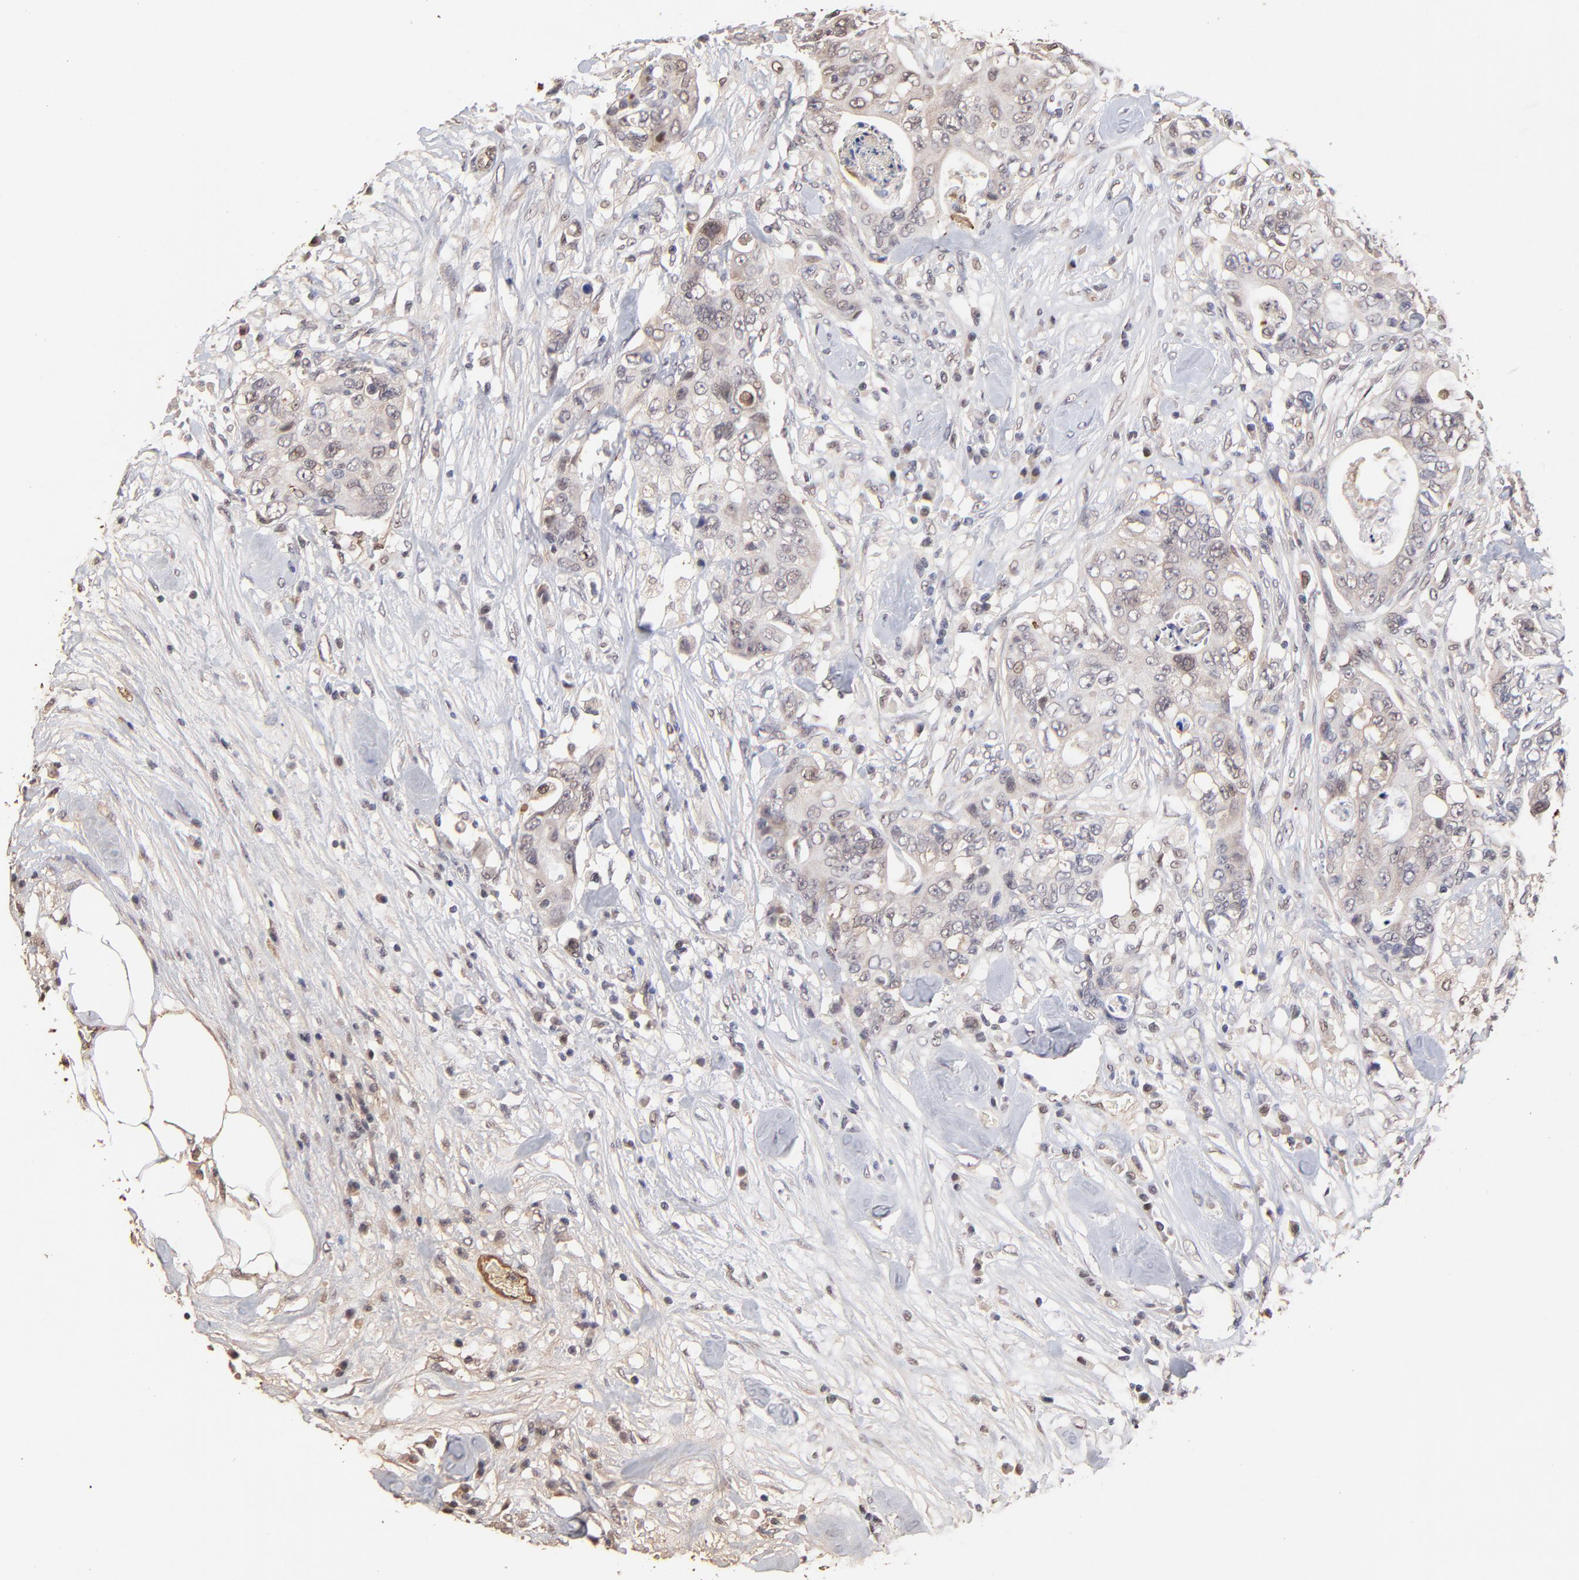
{"staining": {"intensity": "weak", "quantity": "<25%", "location": "cytoplasmic/membranous,nuclear"}, "tissue": "colorectal cancer", "cell_type": "Tumor cells", "image_type": "cancer", "snomed": [{"axis": "morphology", "description": "Adenocarcinoma, NOS"}, {"axis": "topography", "description": "Rectum"}], "caption": "A micrograph of colorectal cancer stained for a protein exhibits no brown staining in tumor cells.", "gene": "PSMD14", "patient": {"sex": "female", "age": 57}}